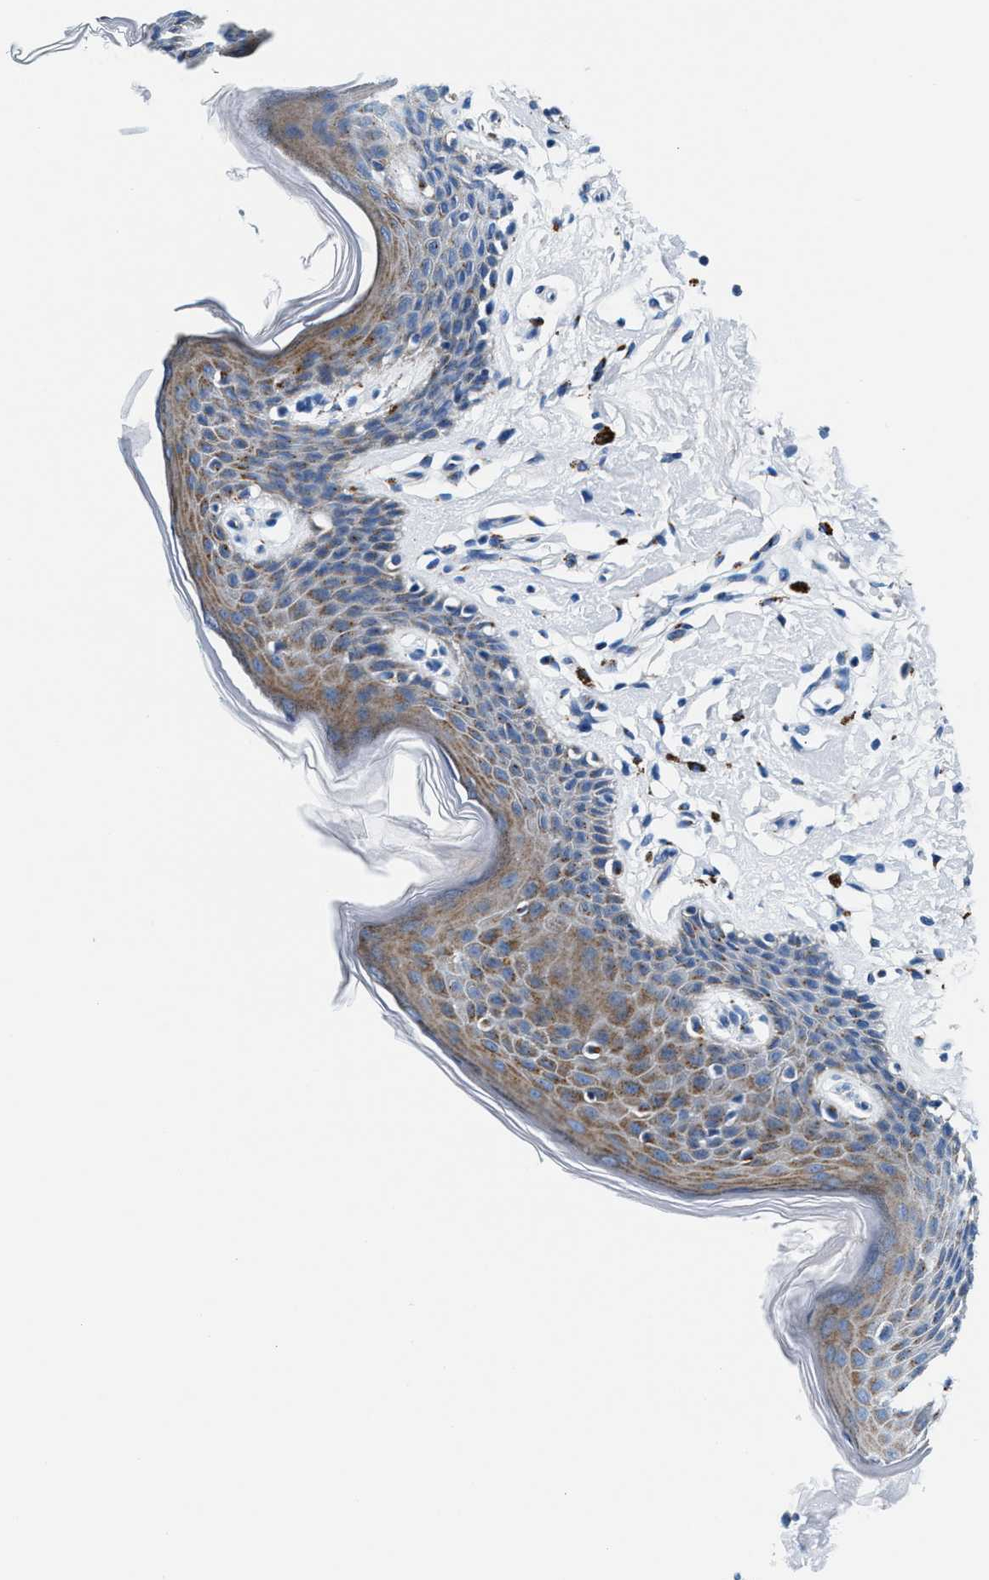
{"staining": {"intensity": "moderate", "quantity": "25%-75%", "location": "cytoplasmic/membranous"}, "tissue": "skin", "cell_type": "Epidermal cells", "image_type": "normal", "snomed": [{"axis": "morphology", "description": "Normal tissue, NOS"}, {"axis": "topography", "description": "Vulva"}], "caption": "Moderate cytoplasmic/membranous positivity for a protein is present in about 25%-75% of epidermal cells of normal skin using IHC.", "gene": "VPS53", "patient": {"sex": "female", "age": 66}}